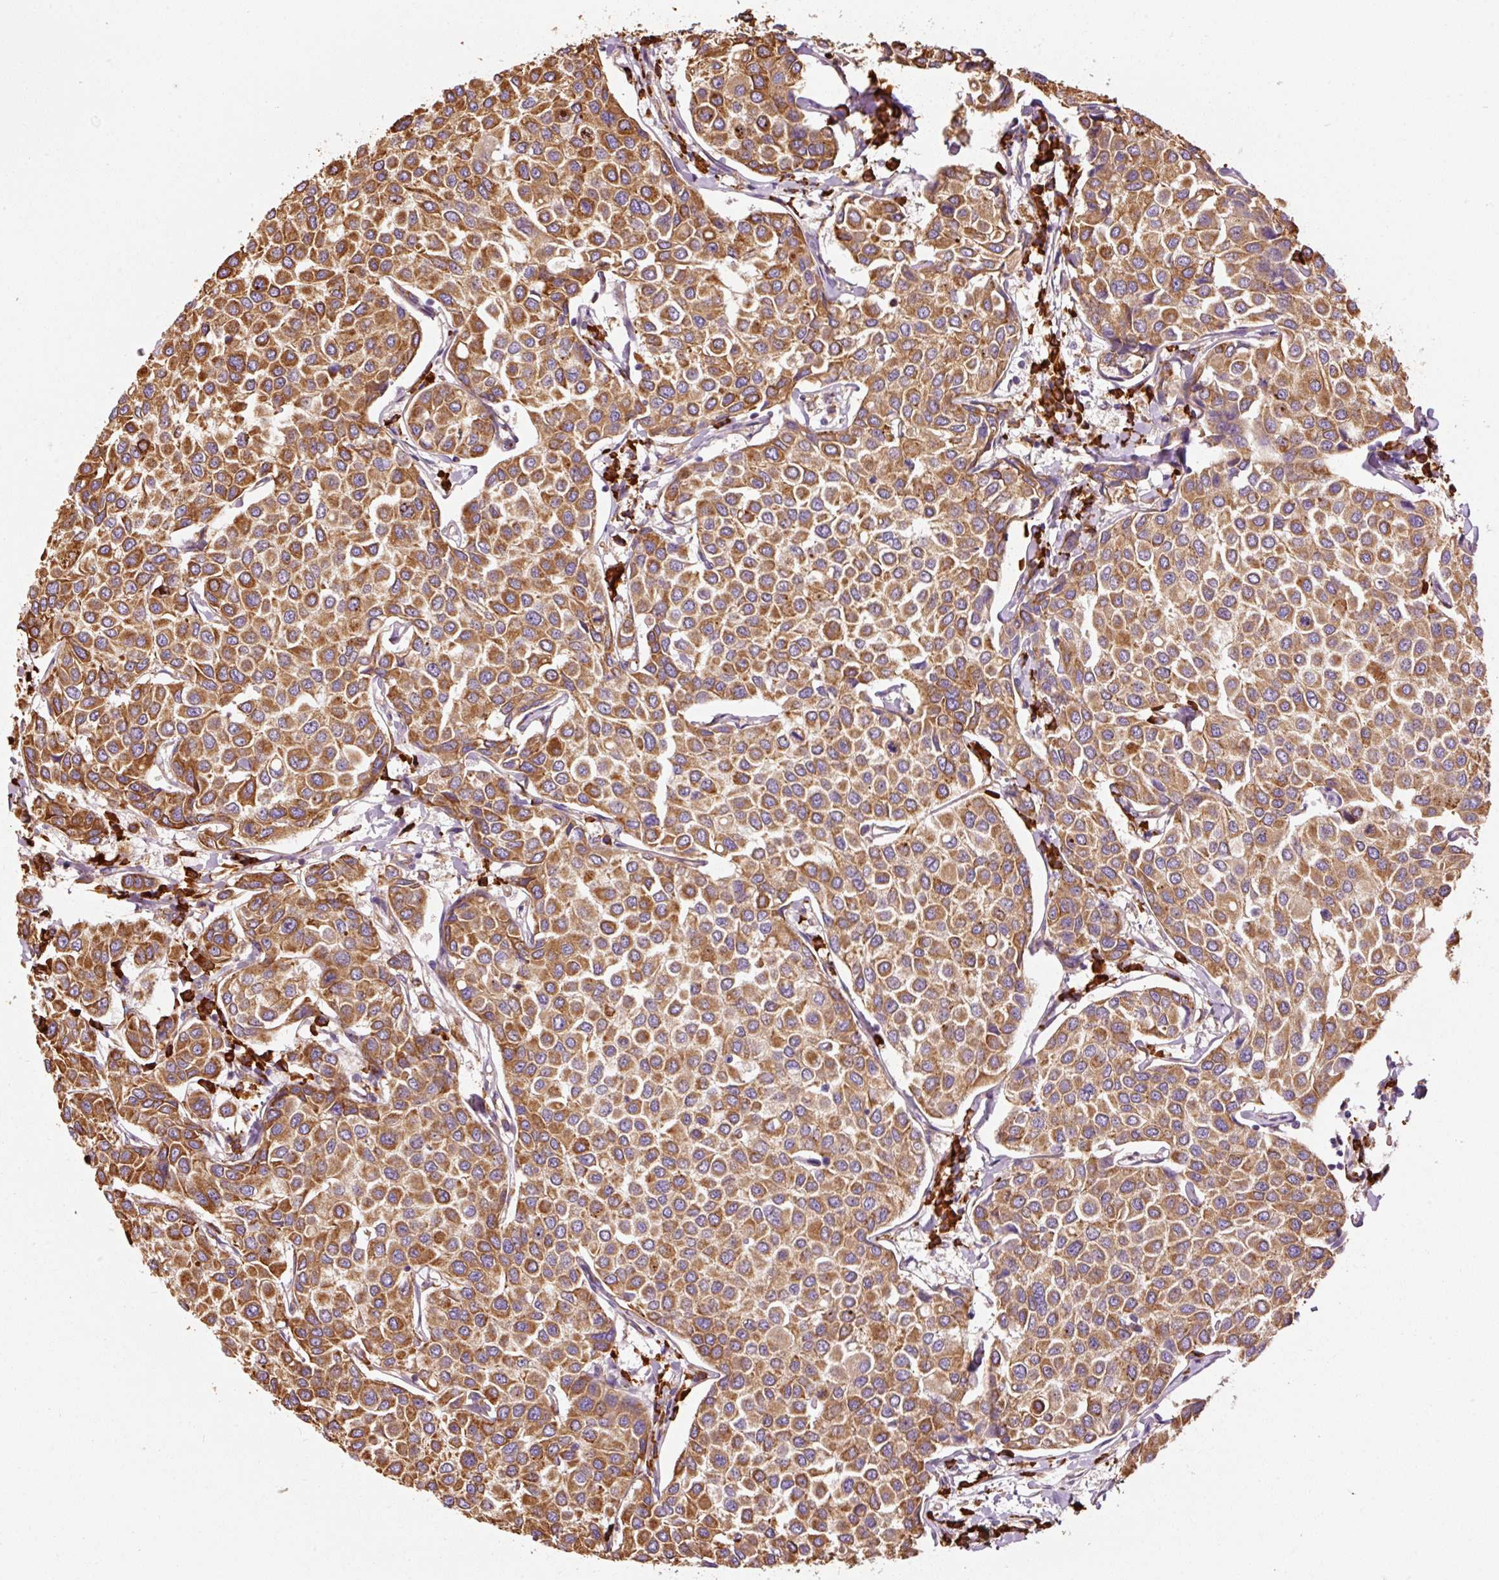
{"staining": {"intensity": "strong", "quantity": ">75%", "location": "cytoplasmic/membranous"}, "tissue": "breast cancer", "cell_type": "Tumor cells", "image_type": "cancer", "snomed": [{"axis": "morphology", "description": "Duct carcinoma"}, {"axis": "topography", "description": "Breast"}], "caption": "Human breast cancer stained for a protein (brown) reveals strong cytoplasmic/membranous positive positivity in approximately >75% of tumor cells.", "gene": "KLC1", "patient": {"sex": "female", "age": 55}}